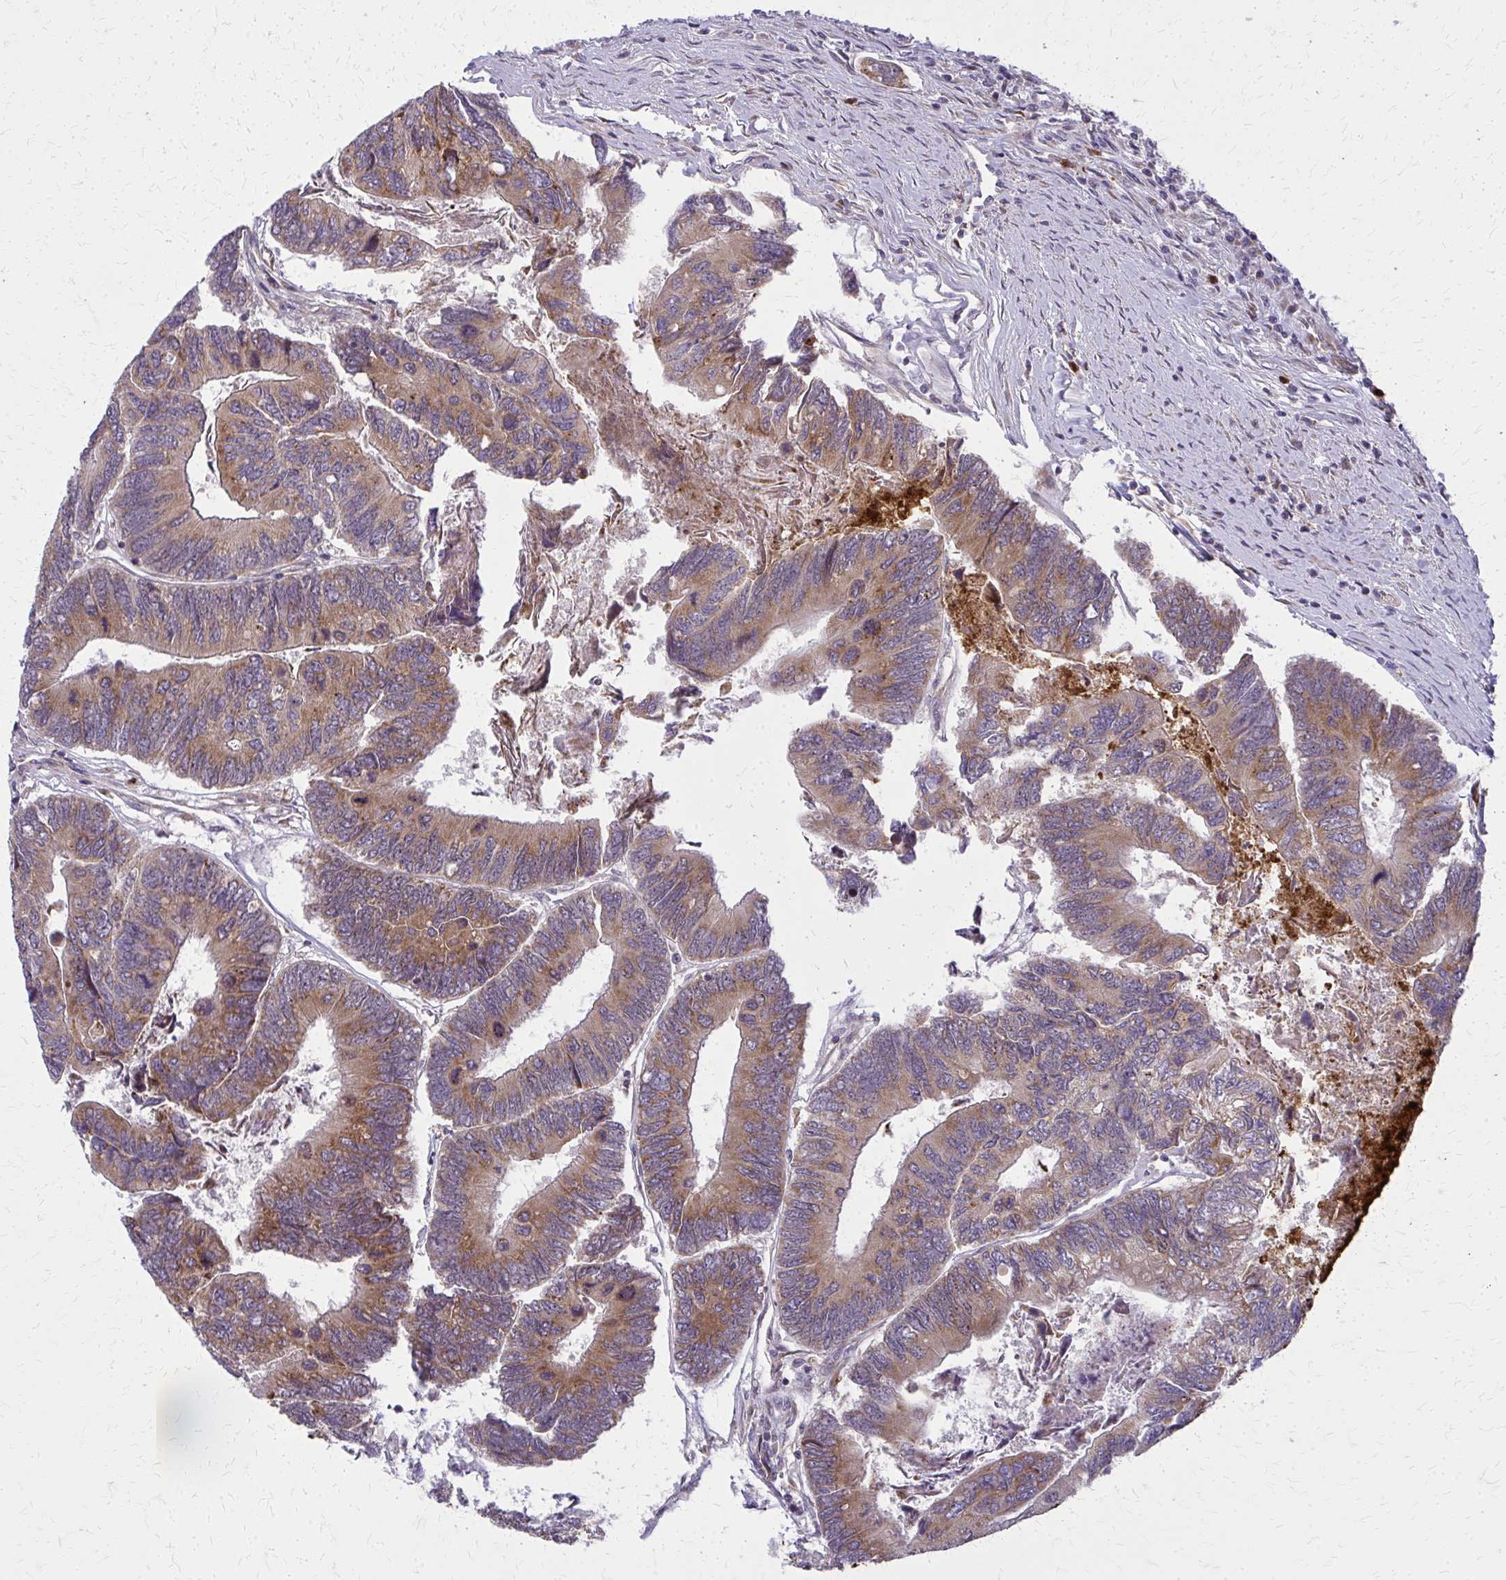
{"staining": {"intensity": "moderate", "quantity": ">75%", "location": "cytoplasmic/membranous"}, "tissue": "colorectal cancer", "cell_type": "Tumor cells", "image_type": "cancer", "snomed": [{"axis": "morphology", "description": "Adenocarcinoma, NOS"}, {"axis": "topography", "description": "Colon"}], "caption": "Moderate cytoplasmic/membranous positivity is identified in about >75% of tumor cells in colorectal cancer (adenocarcinoma).", "gene": "MCCC1", "patient": {"sex": "female", "age": 67}}